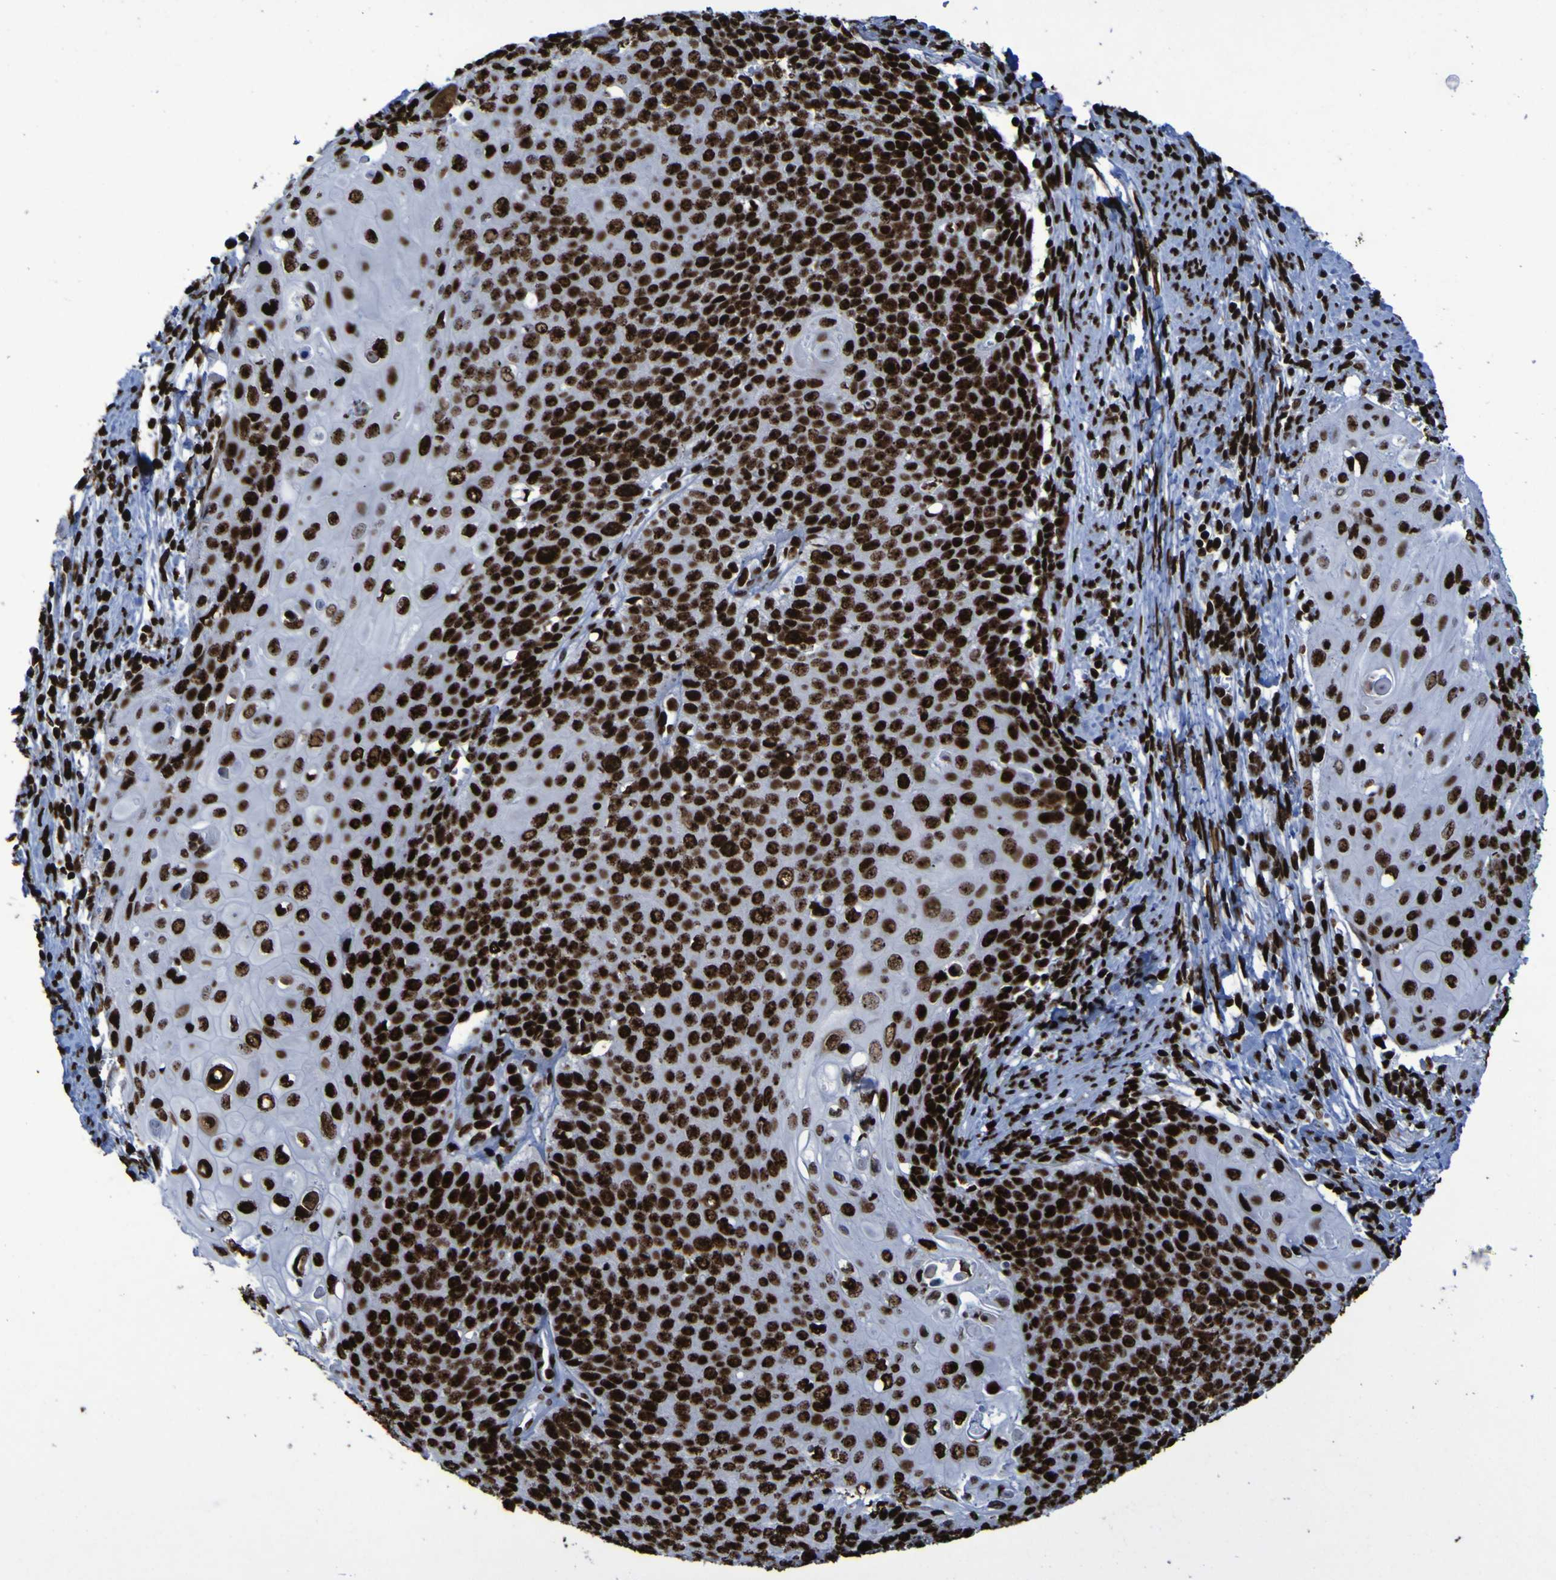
{"staining": {"intensity": "strong", "quantity": ">75%", "location": "nuclear"}, "tissue": "cervical cancer", "cell_type": "Tumor cells", "image_type": "cancer", "snomed": [{"axis": "morphology", "description": "Squamous cell carcinoma, NOS"}, {"axis": "topography", "description": "Cervix"}], "caption": "DAB immunohistochemical staining of human cervical cancer shows strong nuclear protein positivity in about >75% of tumor cells.", "gene": "NPM1", "patient": {"sex": "female", "age": 39}}